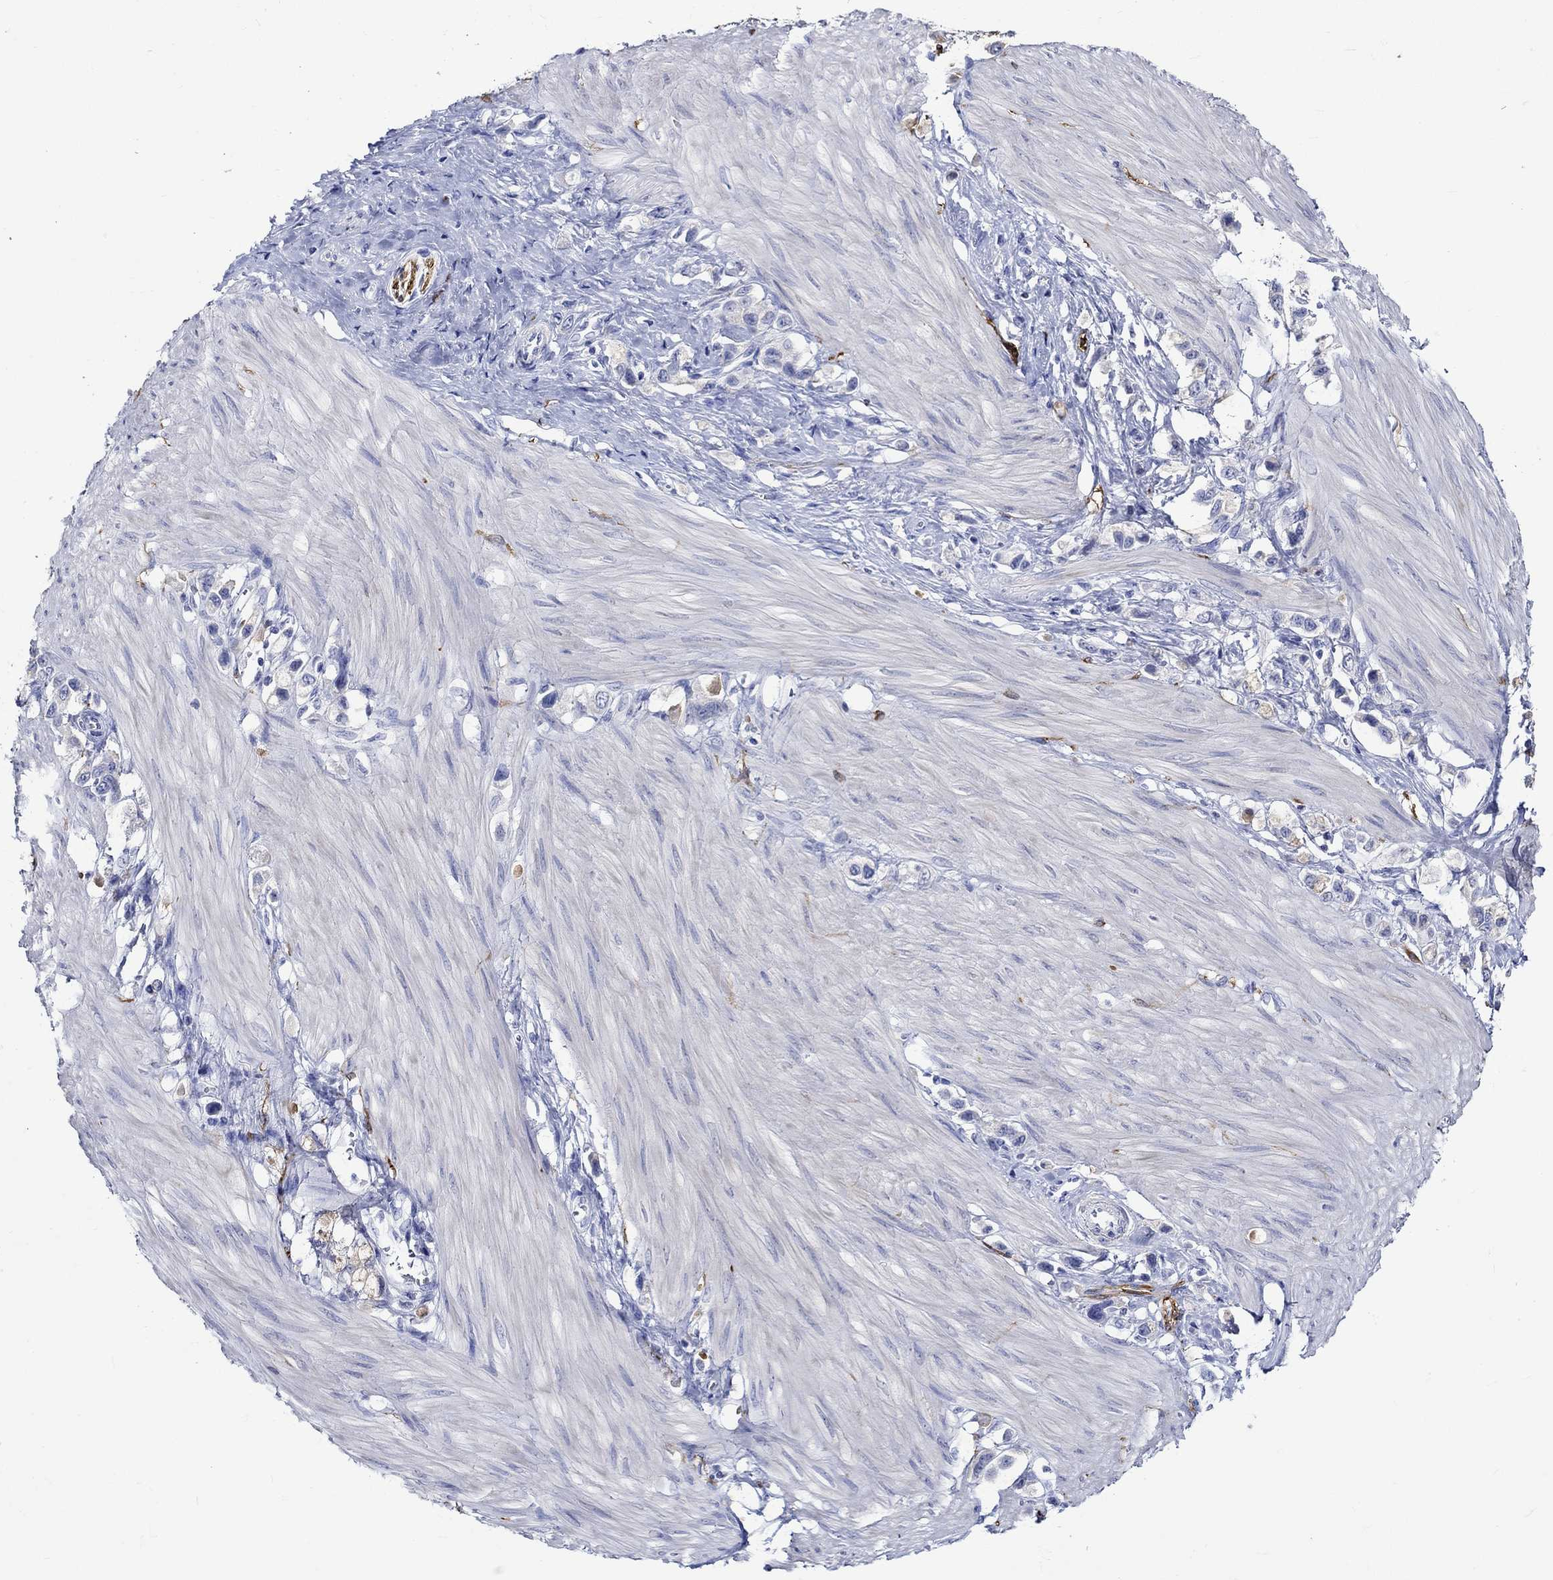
{"staining": {"intensity": "negative", "quantity": "none", "location": "none"}, "tissue": "stomach cancer", "cell_type": "Tumor cells", "image_type": "cancer", "snomed": [{"axis": "morphology", "description": "Normal tissue, NOS"}, {"axis": "morphology", "description": "Adenocarcinoma, NOS"}, {"axis": "morphology", "description": "Adenocarcinoma, High grade"}, {"axis": "topography", "description": "Stomach, upper"}, {"axis": "topography", "description": "Stomach"}], "caption": "High magnification brightfield microscopy of adenocarcinoma (stomach) stained with DAB (3,3'-diaminobenzidine) (brown) and counterstained with hematoxylin (blue): tumor cells show no significant expression.", "gene": "CRYAB", "patient": {"sex": "female", "age": 65}}